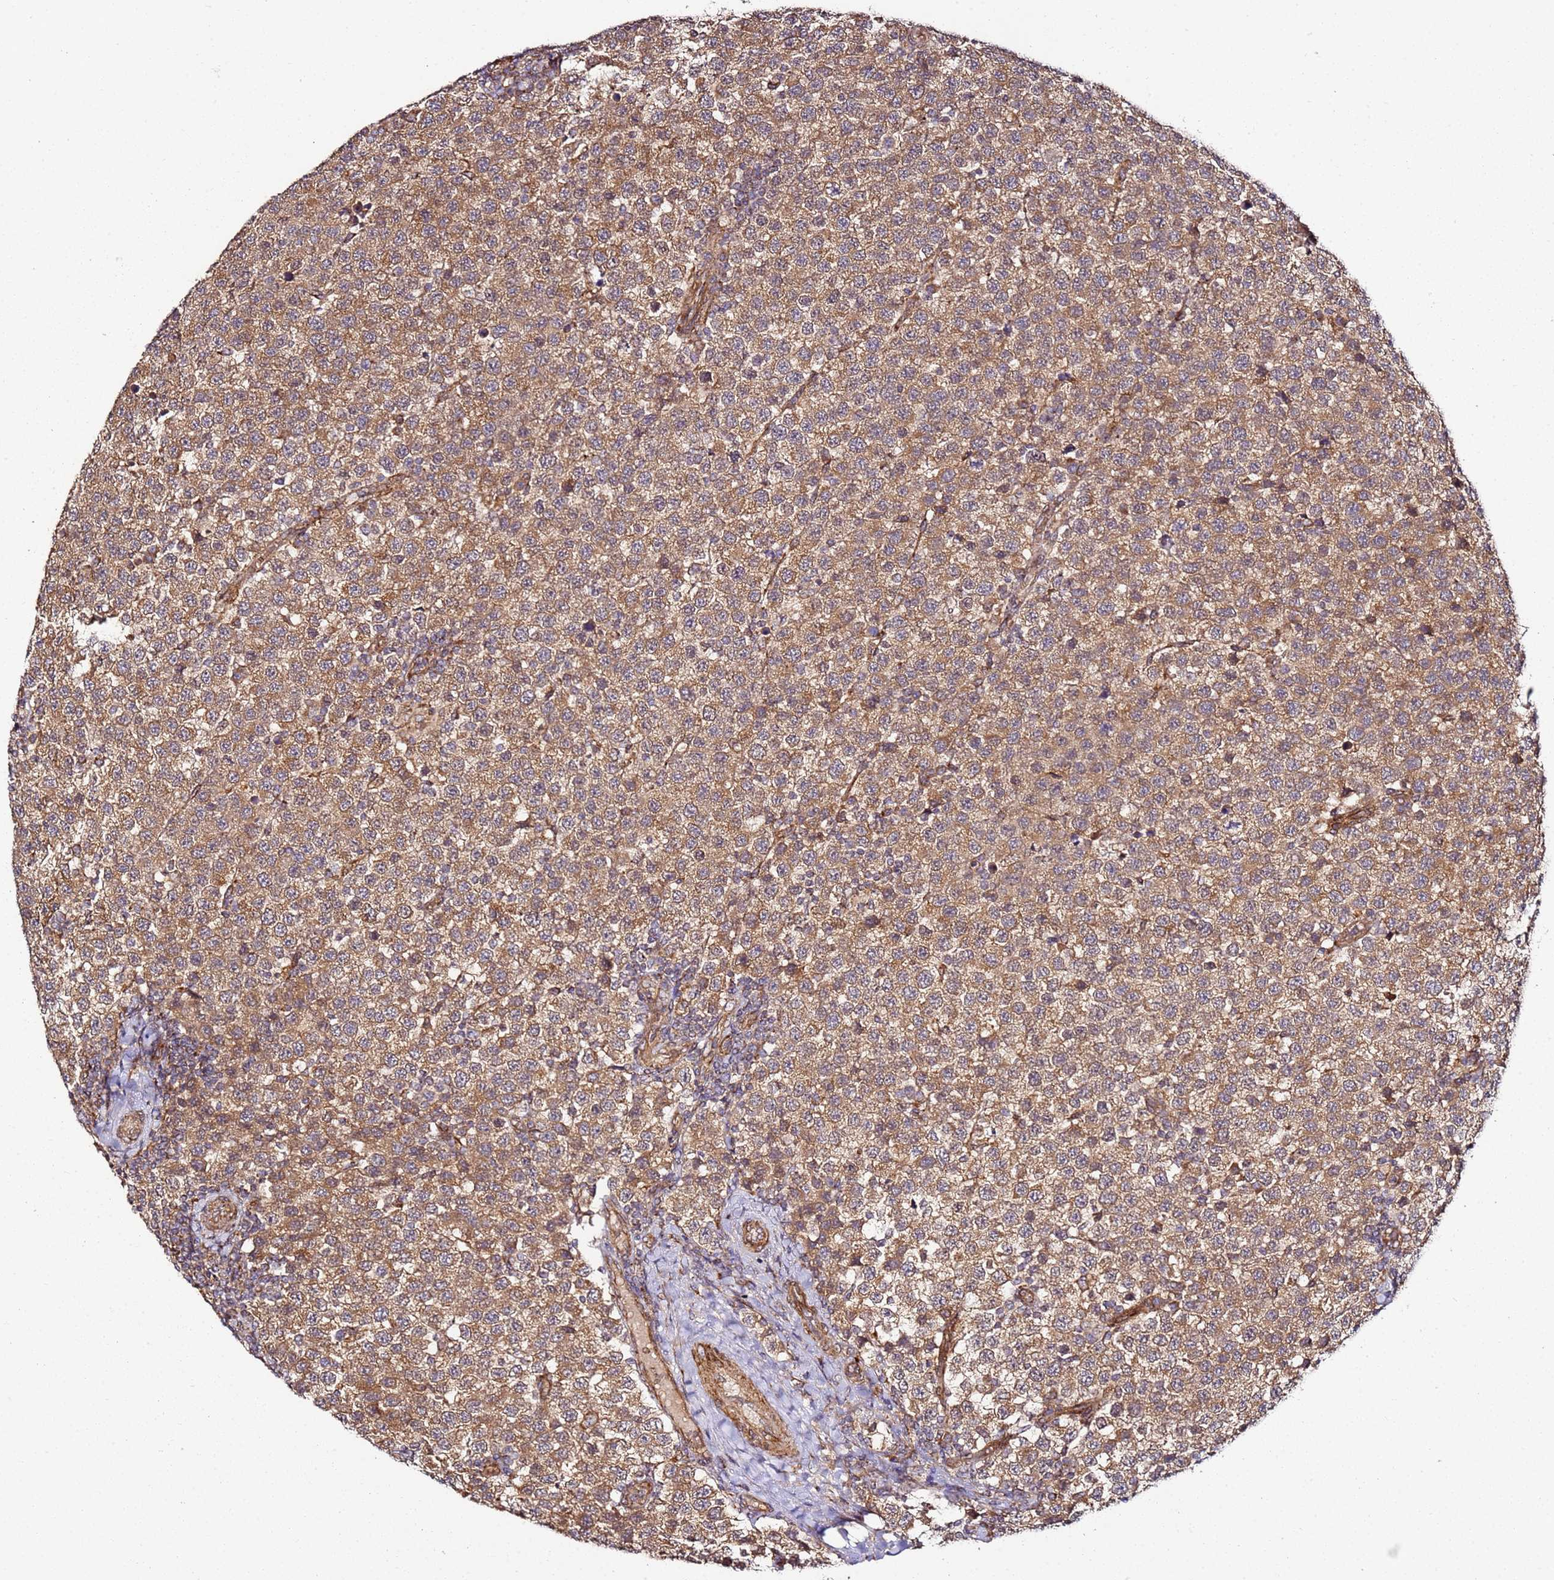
{"staining": {"intensity": "strong", "quantity": ">75%", "location": "cytoplasmic/membranous"}, "tissue": "testis cancer", "cell_type": "Tumor cells", "image_type": "cancer", "snomed": [{"axis": "morphology", "description": "Seminoma, NOS"}, {"axis": "topography", "description": "Testis"}], "caption": "IHC (DAB (3,3'-diaminobenzidine)) staining of testis cancer demonstrates strong cytoplasmic/membranous protein expression in approximately >75% of tumor cells. Nuclei are stained in blue.", "gene": "TM2D2", "patient": {"sex": "male", "age": 34}}